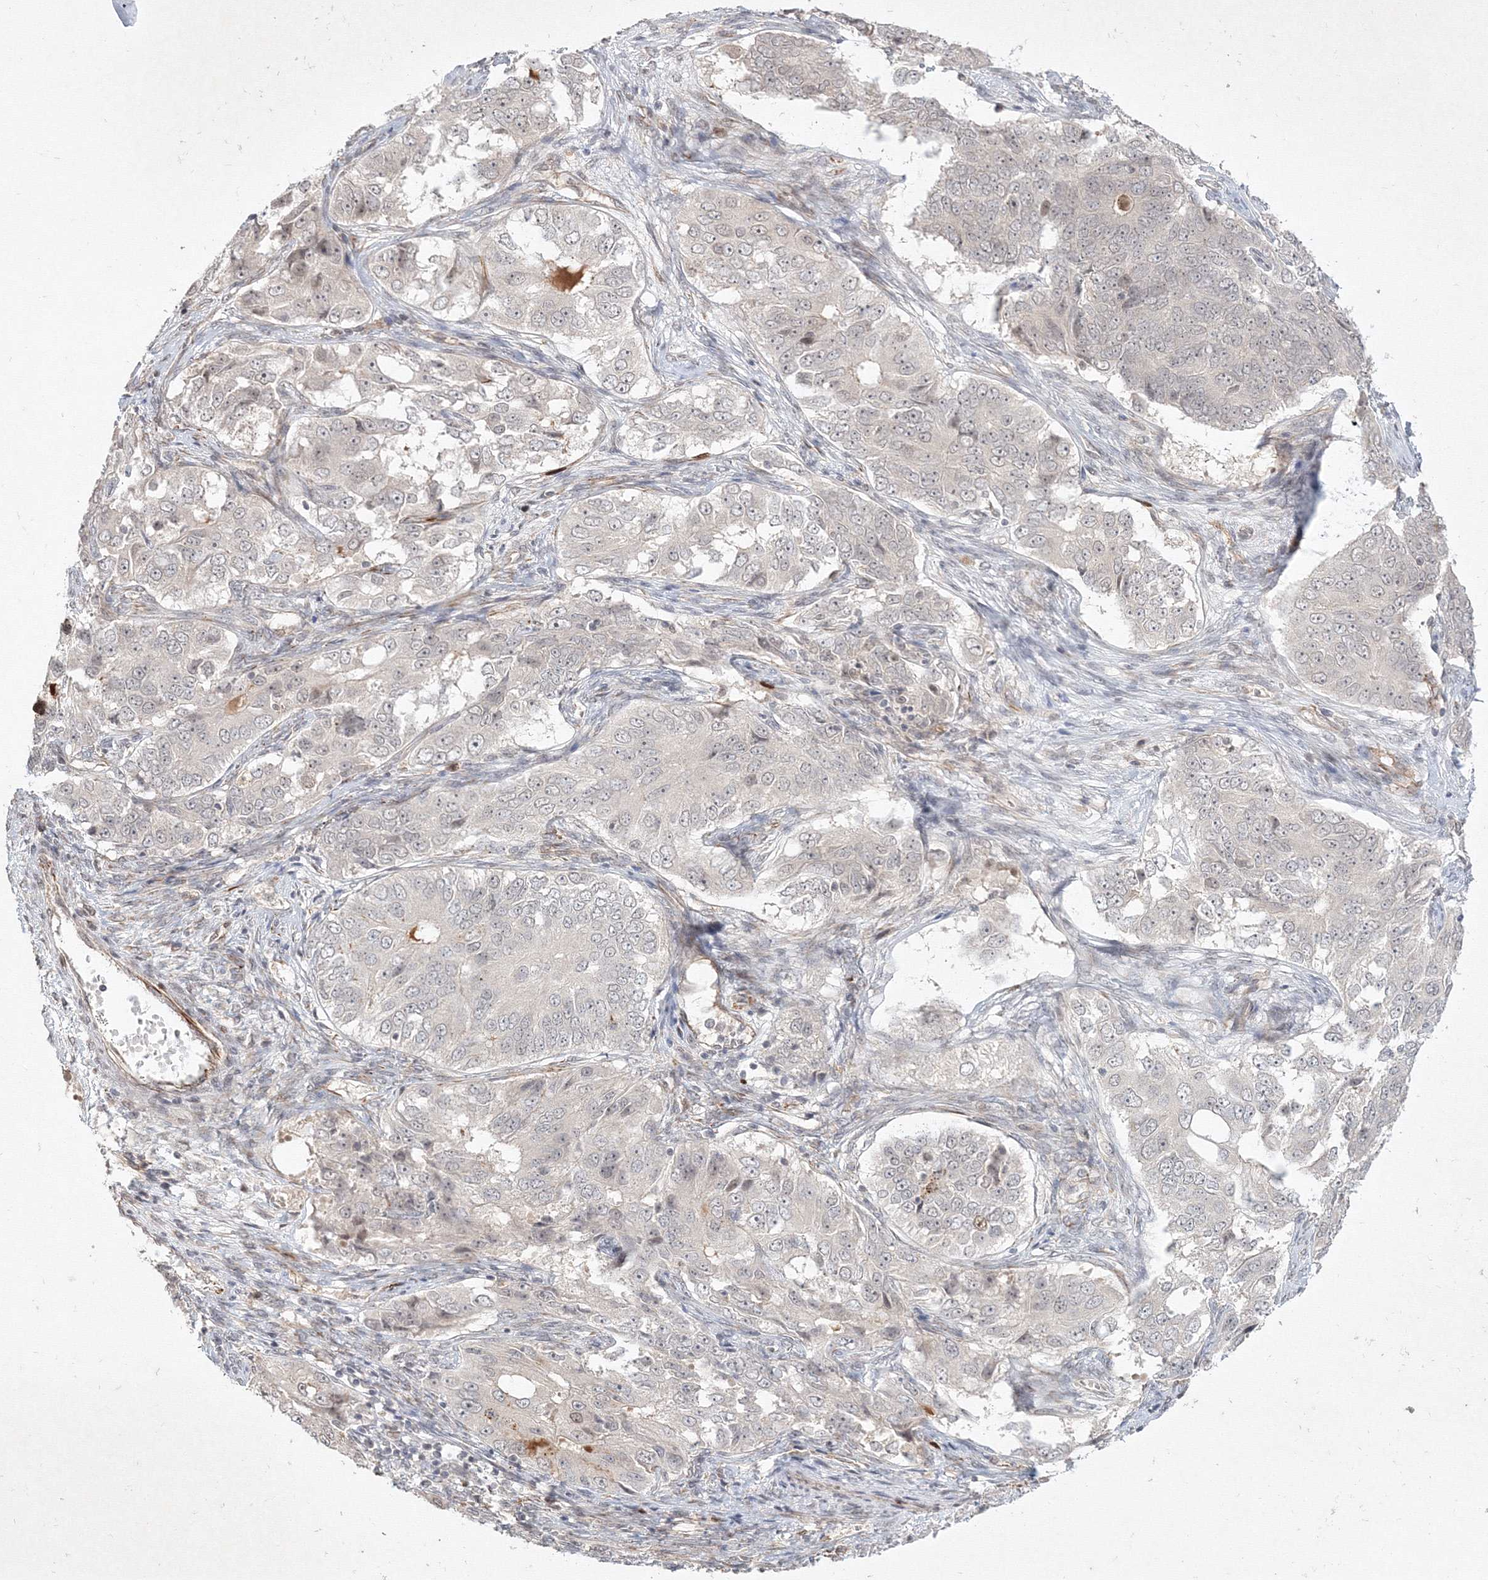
{"staining": {"intensity": "weak", "quantity": "<25%", "location": "nuclear"}, "tissue": "ovarian cancer", "cell_type": "Tumor cells", "image_type": "cancer", "snomed": [{"axis": "morphology", "description": "Carcinoma, endometroid"}, {"axis": "topography", "description": "Ovary"}], "caption": "High power microscopy micrograph of an IHC photomicrograph of ovarian endometroid carcinoma, revealing no significant positivity in tumor cells.", "gene": "KIF20A", "patient": {"sex": "female", "age": 51}}